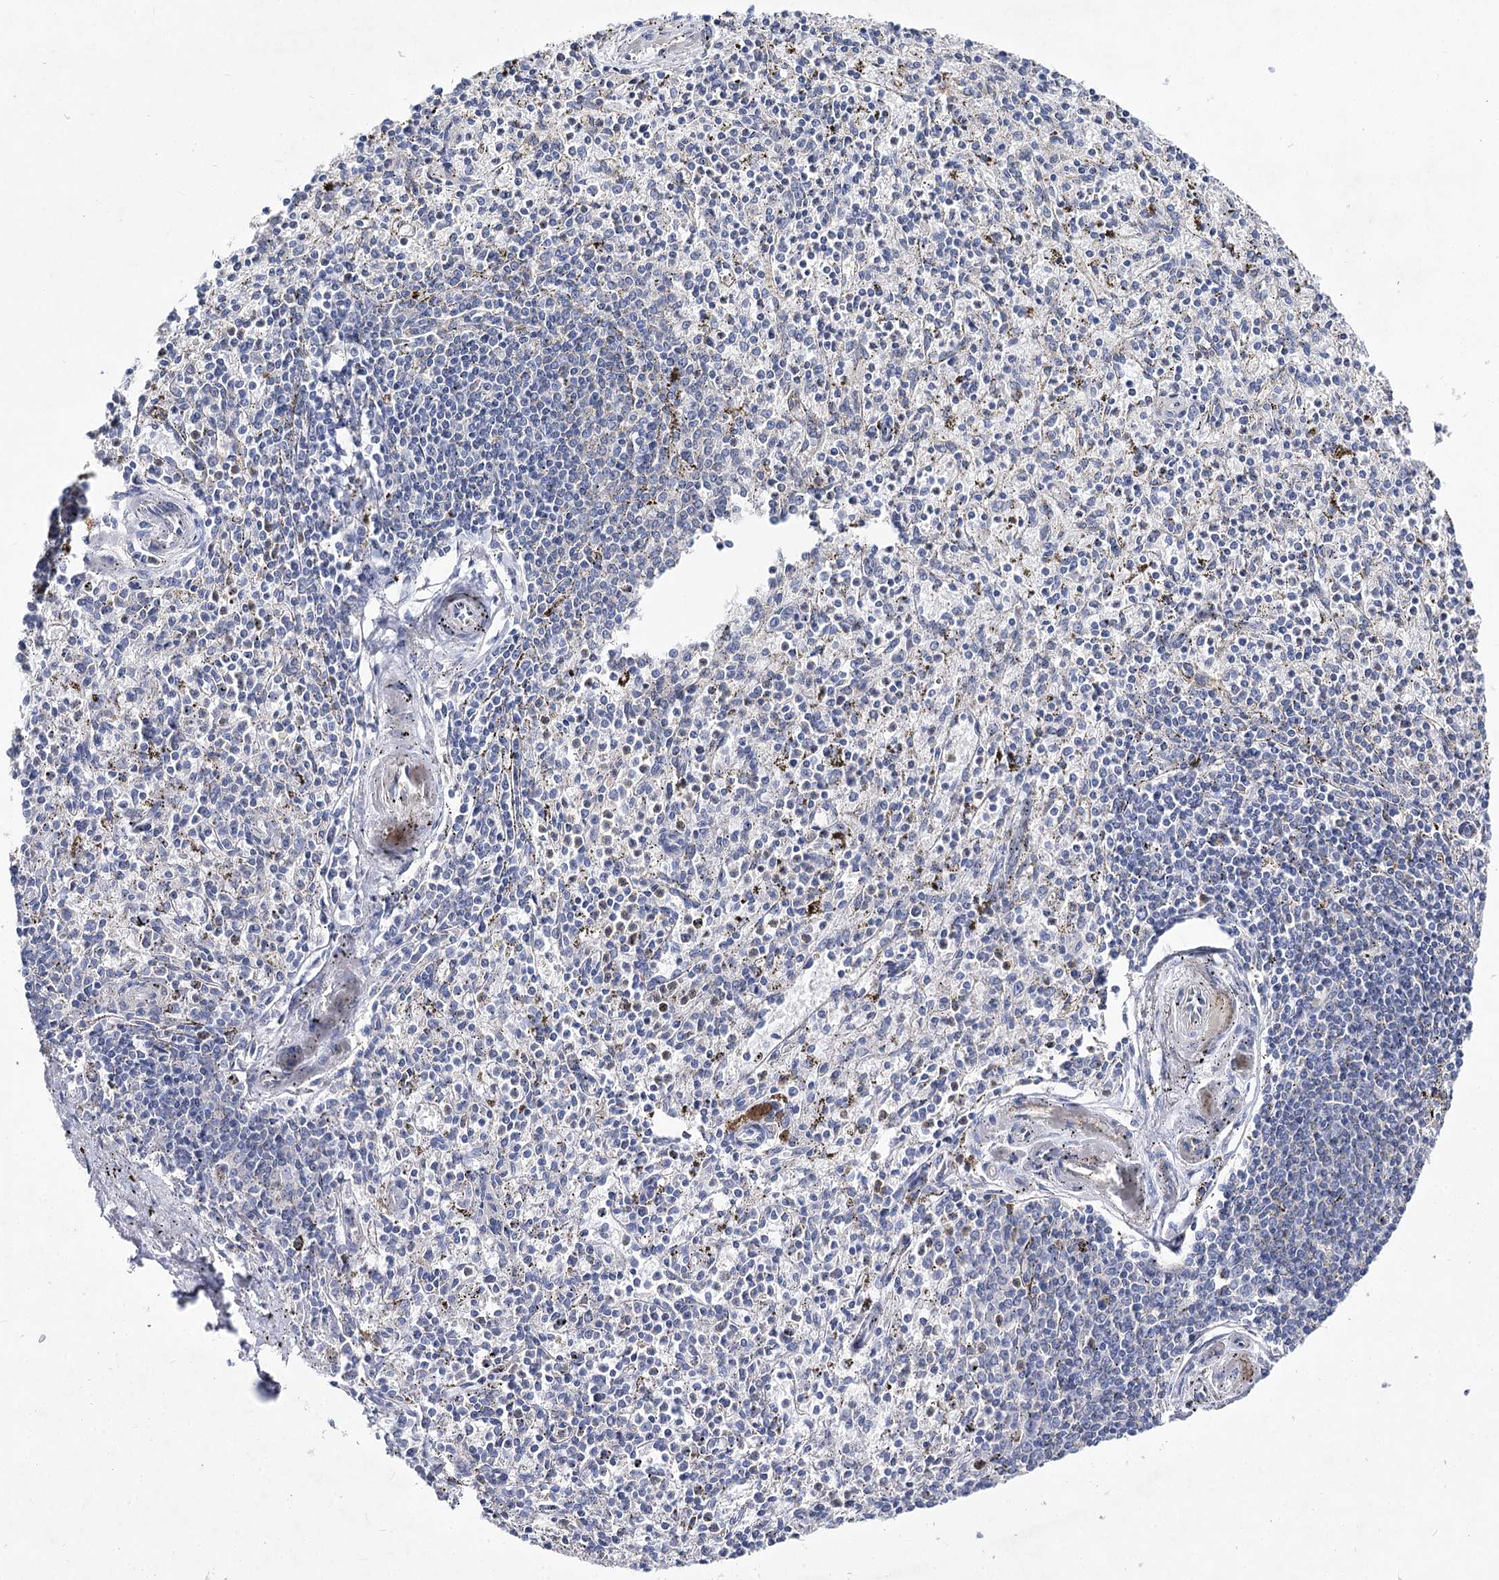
{"staining": {"intensity": "negative", "quantity": "none", "location": "none"}, "tissue": "spleen", "cell_type": "Cells in red pulp", "image_type": "normal", "snomed": [{"axis": "morphology", "description": "Normal tissue, NOS"}, {"axis": "topography", "description": "Spleen"}], "caption": "A high-resolution histopathology image shows IHC staining of normal spleen, which displays no significant positivity in cells in red pulp. The staining was performed using DAB (3,3'-diaminobenzidine) to visualize the protein expression in brown, while the nuclei were stained in blue with hematoxylin (Magnification: 20x).", "gene": "LRRC14B", "patient": {"sex": "male", "age": 72}}